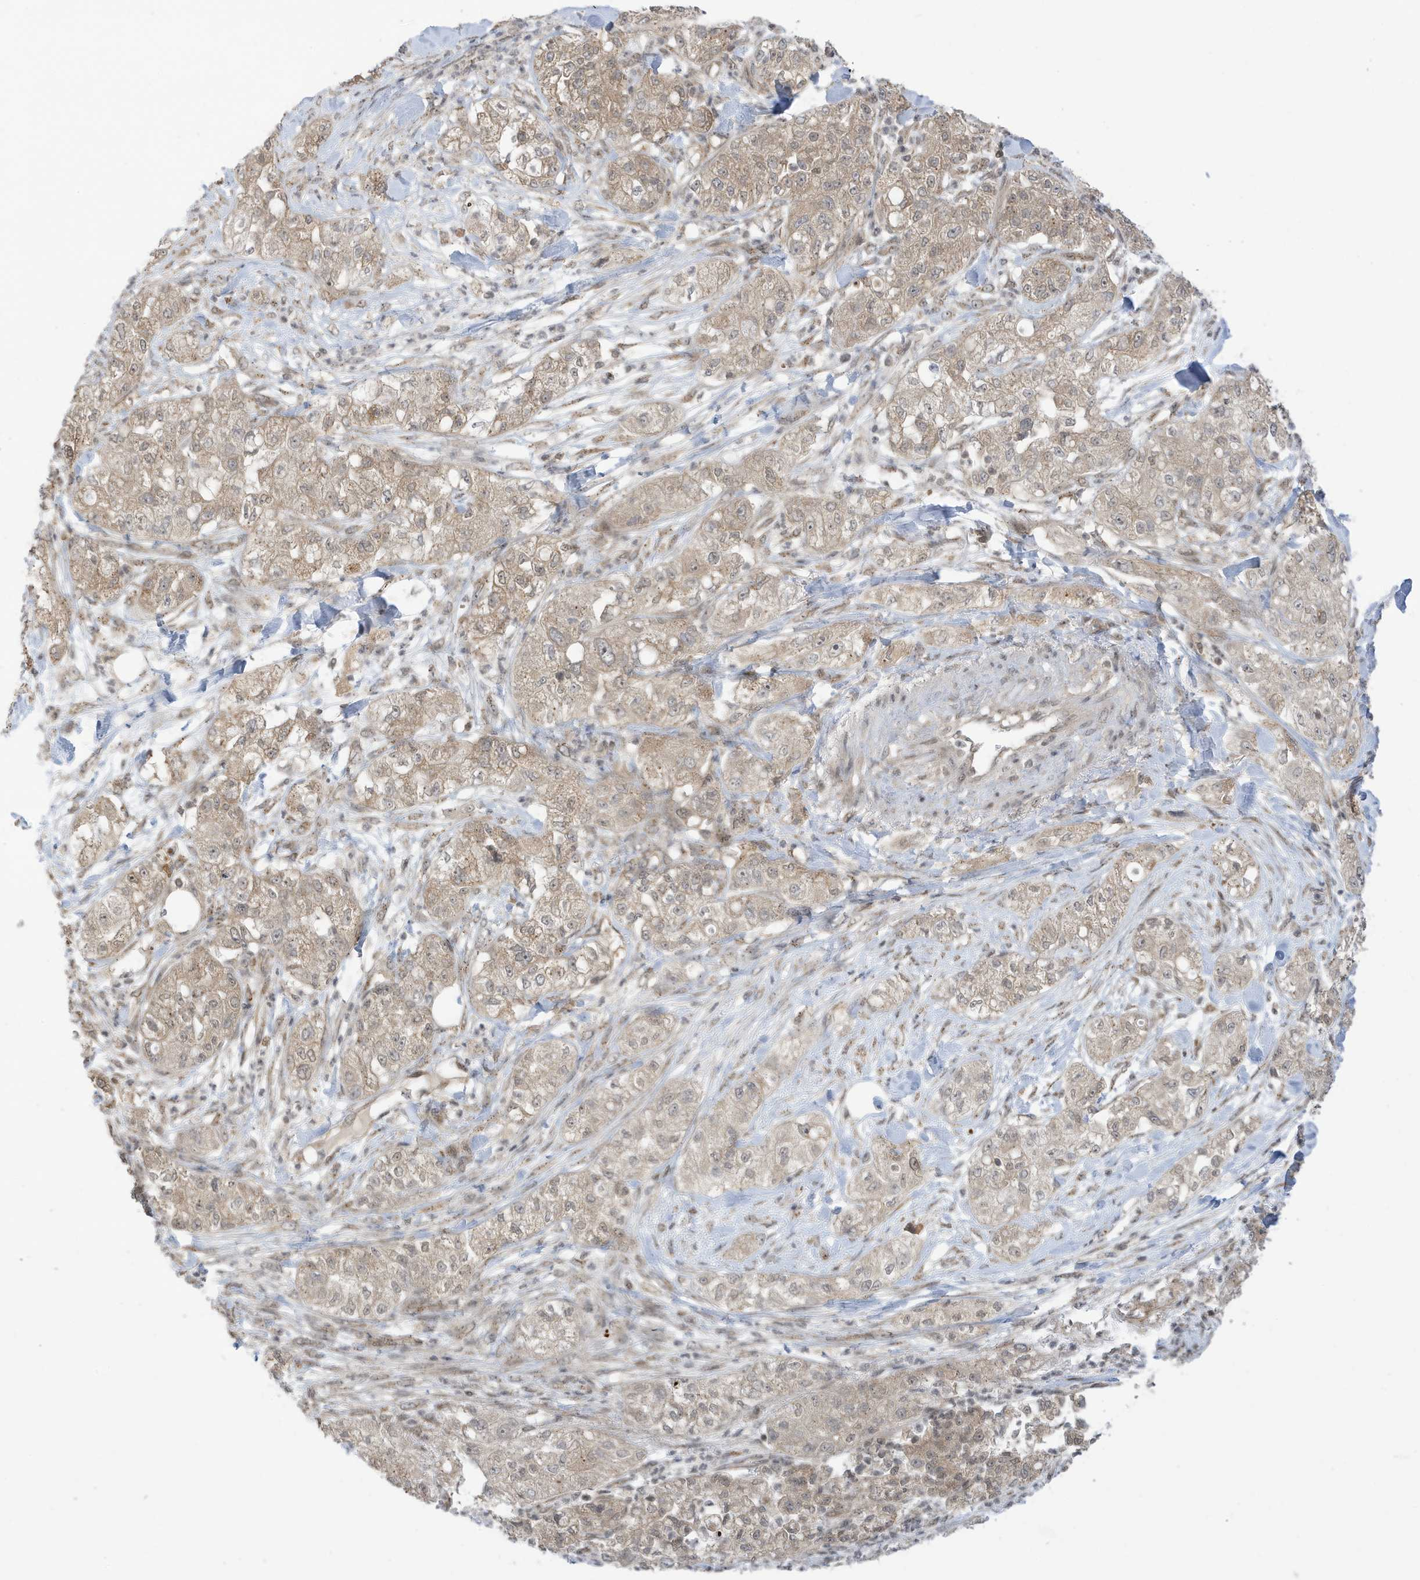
{"staining": {"intensity": "moderate", "quantity": ">75%", "location": "cytoplasmic/membranous"}, "tissue": "pancreatic cancer", "cell_type": "Tumor cells", "image_type": "cancer", "snomed": [{"axis": "morphology", "description": "Adenocarcinoma, NOS"}, {"axis": "topography", "description": "Pancreas"}], "caption": "Tumor cells reveal medium levels of moderate cytoplasmic/membranous positivity in about >75% of cells in pancreatic cancer. The staining was performed using DAB (3,3'-diaminobenzidine), with brown indicating positive protein expression. Nuclei are stained blue with hematoxylin.", "gene": "TAB3", "patient": {"sex": "female", "age": 78}}